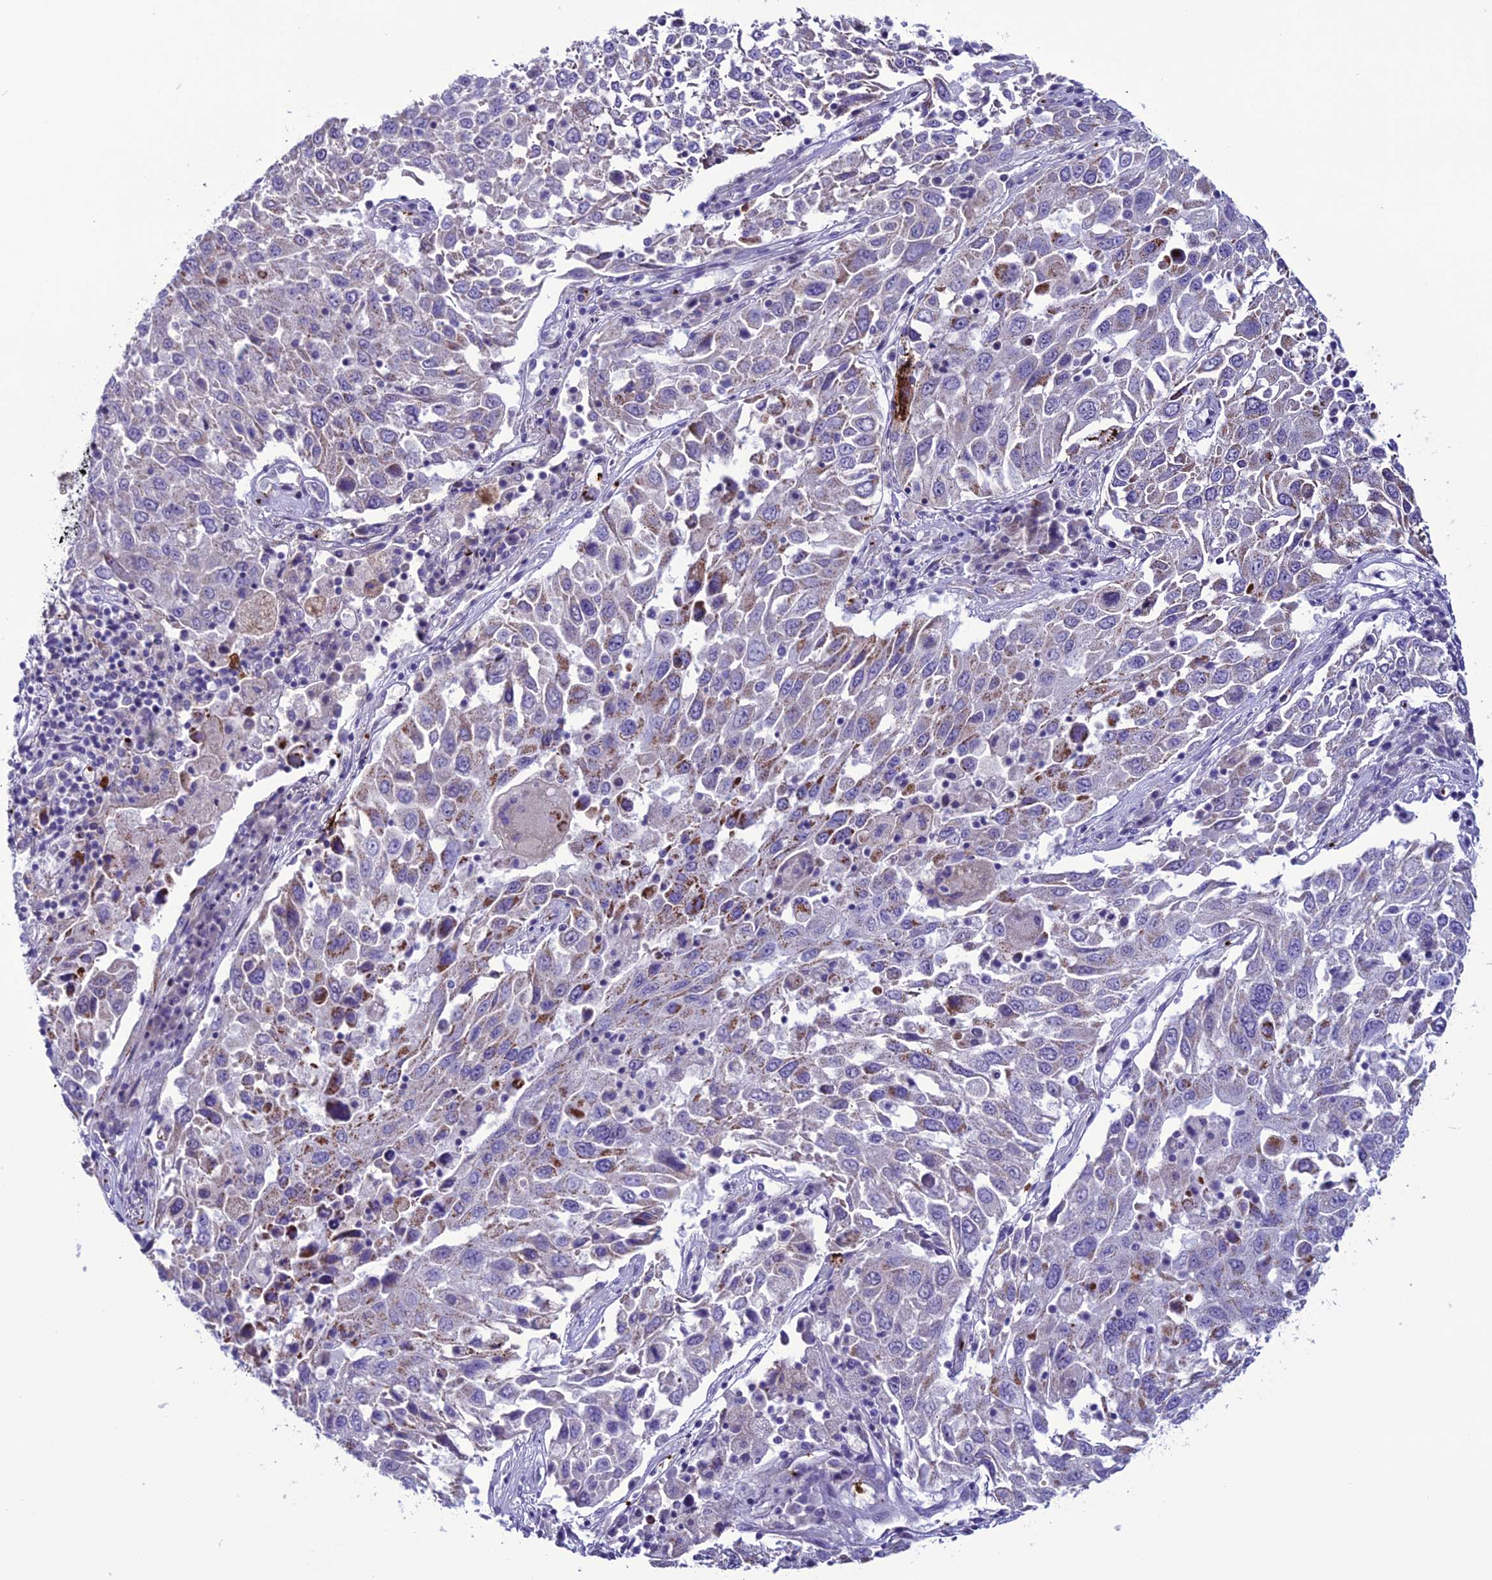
{"staining": {"intensity": "weak", "quantity": "<25%", "location": "cytoplasmic/membranous"}, "tissue": "lung cancer", "cell_type": "Tumor cells", "image_type": "cancer", "snomed": [{"axis": "morphology", "description": "Squamous cell carcinoma, NOS"}, {"axis": "topography", "description": "Lung"}], "caption": "Immunohistochemistry micrograph of lung squamous cell carcinoma stained for a protein (brown), which demonstrates no expression in tumor cells.", "gene": "C21orf140", "patient": {"sex": "male", "age": 65}}